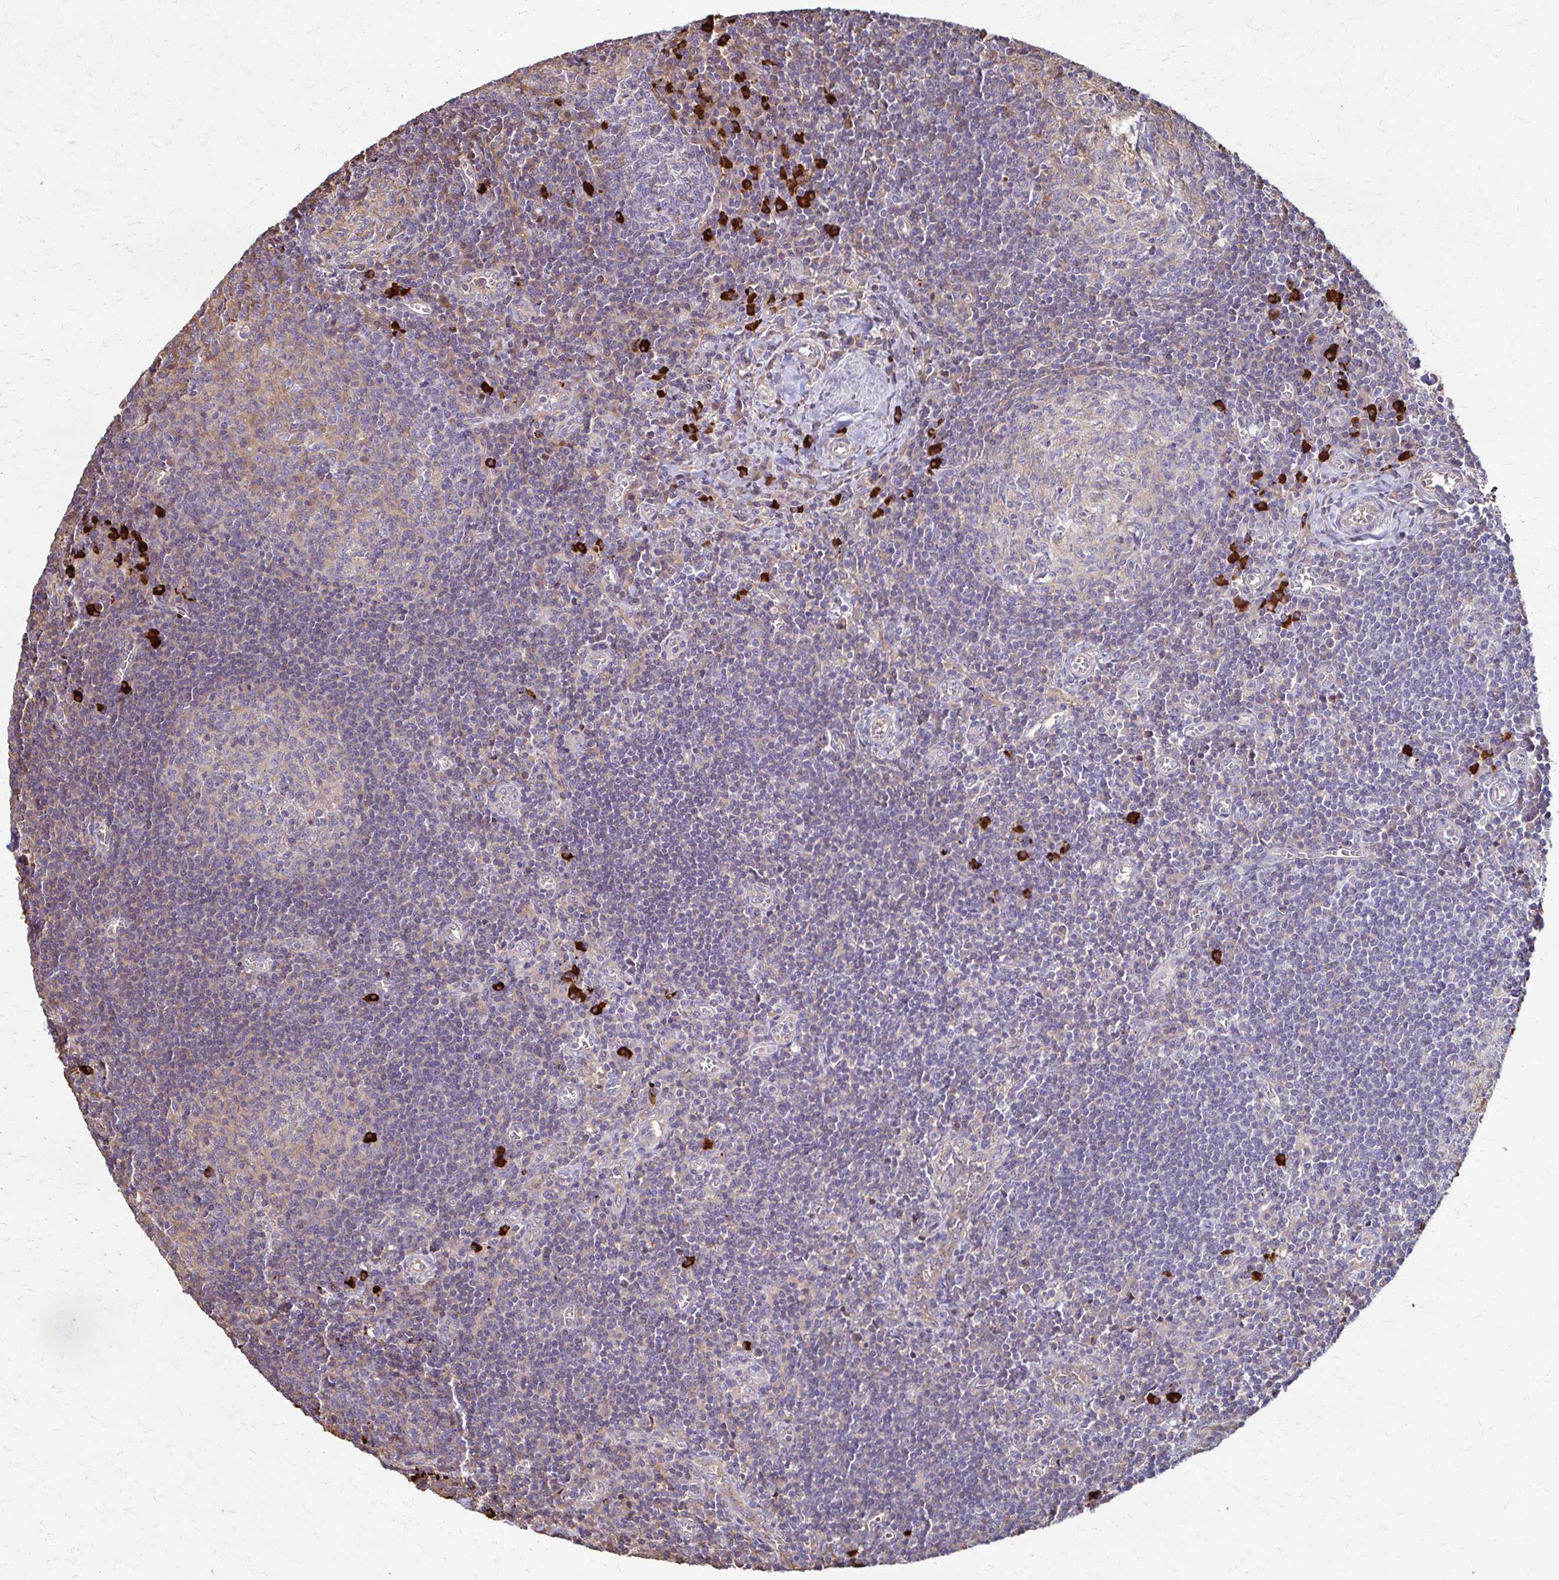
{"staining": {"intensity": "negative", "quantity": "none", "location": "none"}, "tissue": "lymph node", "cell_type": "Germinal center cells", "image_type": "normal", "snomed": [{"axis": "morphology", "description": "Normal tissue, NOS"}, {"axis": "topography", "description": "Lymph node"}], "caption": "This is an immunohistochemistry (IHC) photomicrograph of unremarkable lymph node. There is no expression in germinal center cells.", "gene": "IL18BP", "patient": {"sex": "male", "age": 67}}